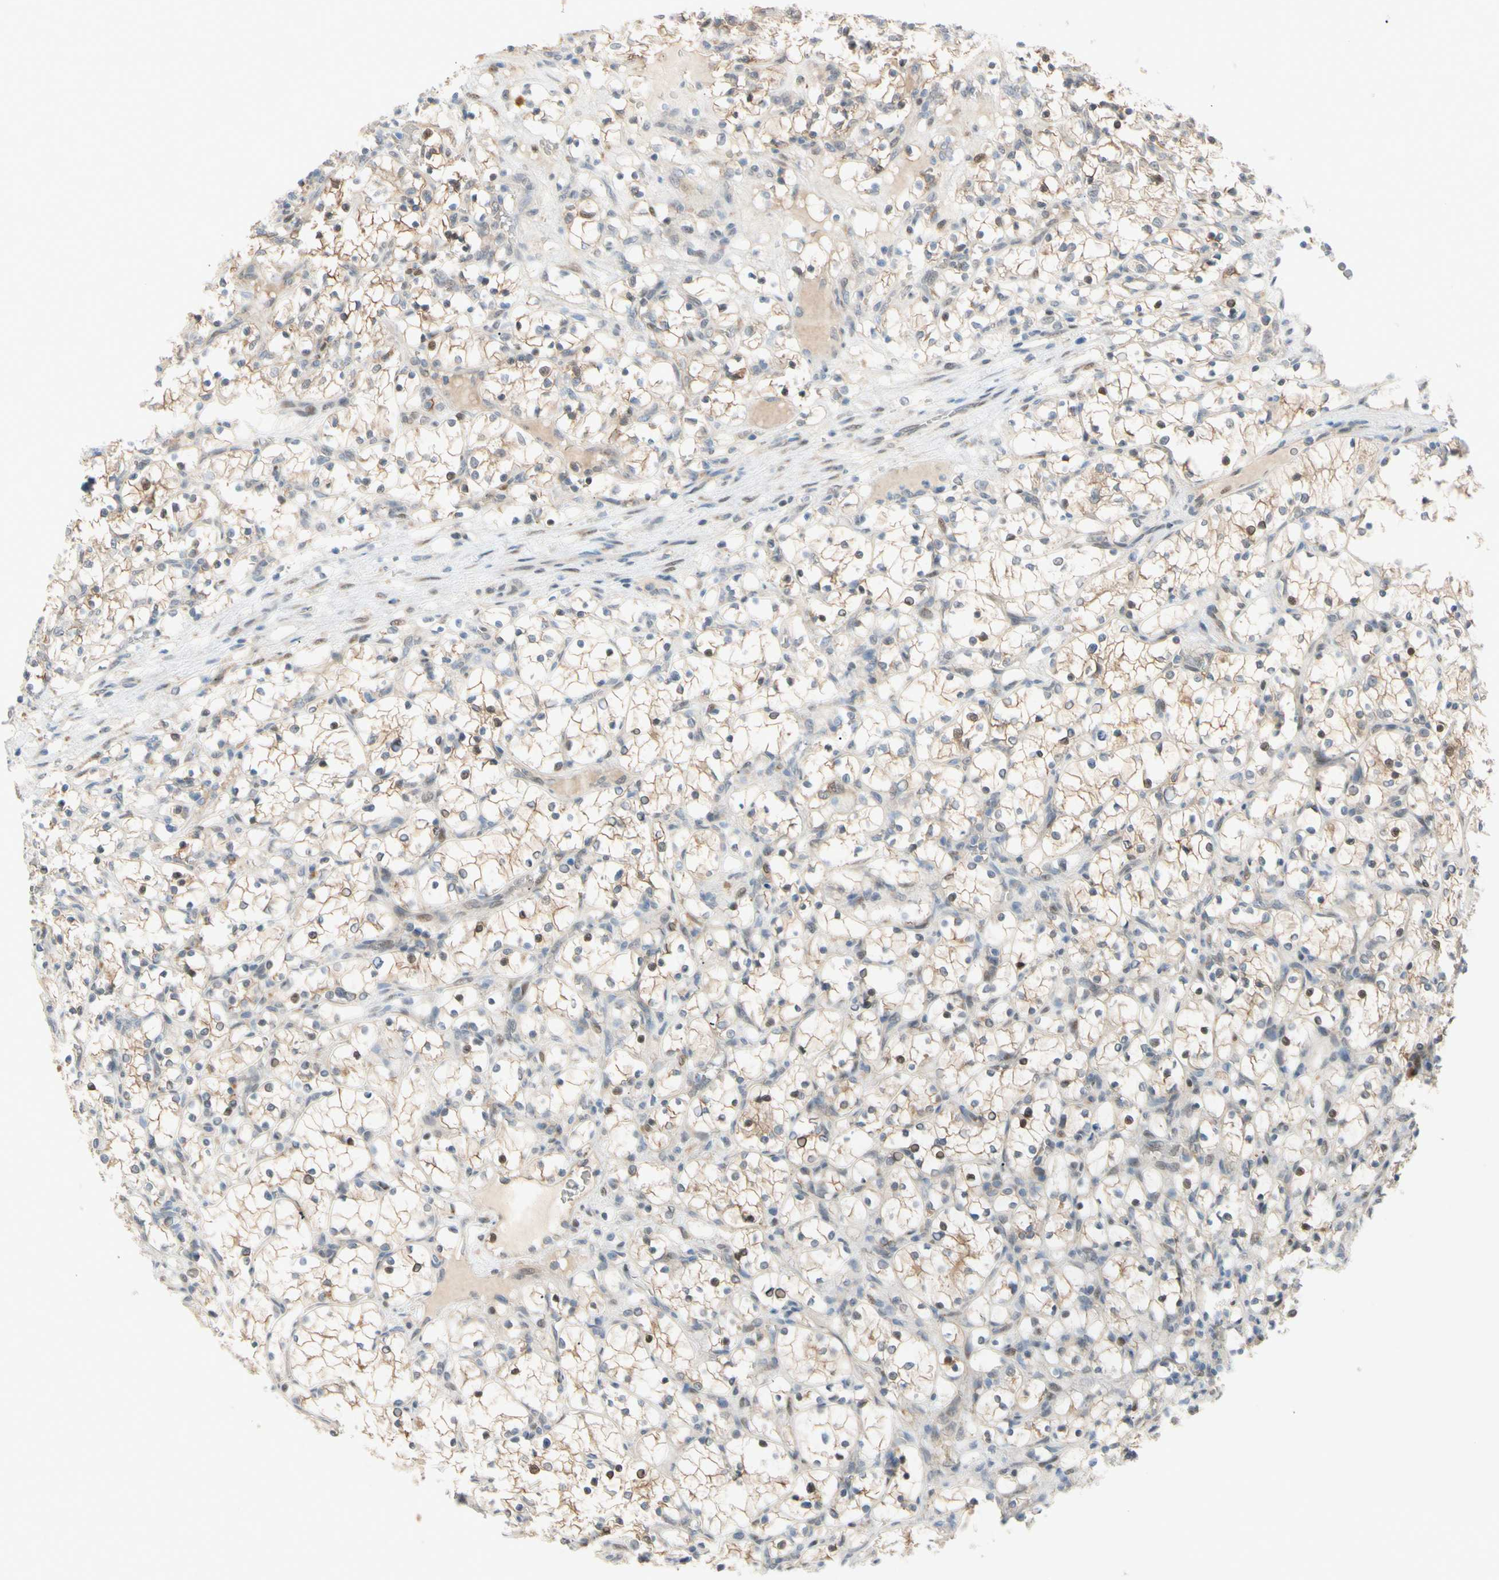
{"staining": {"intensity": "weak", "quantity": "25%-75%", "location": "cytoplasmic/membranous,nuclear"}, "tissue": "renal cancer", "cell_type": "Tumor cells", "image_type": "cancer", "snomed": [{"axis": "morphology", "description": "Adenocarcinoma, NOS"}, {"axis": "topography", "description": "Kidney"}], "caption": "High-magnification brightfield microscopy of renal cancer stained with DAB (3,3'-diaminobenzidine) (brown) and counterstained with hematoxylin (blue). tumor cells exhibit weak cytoplasmic/membranous and nuclear positivity is seen in approximately25%-75% of cells.", "gene": "PTTG1", "patient": {"sex": "female", "age": 69}}